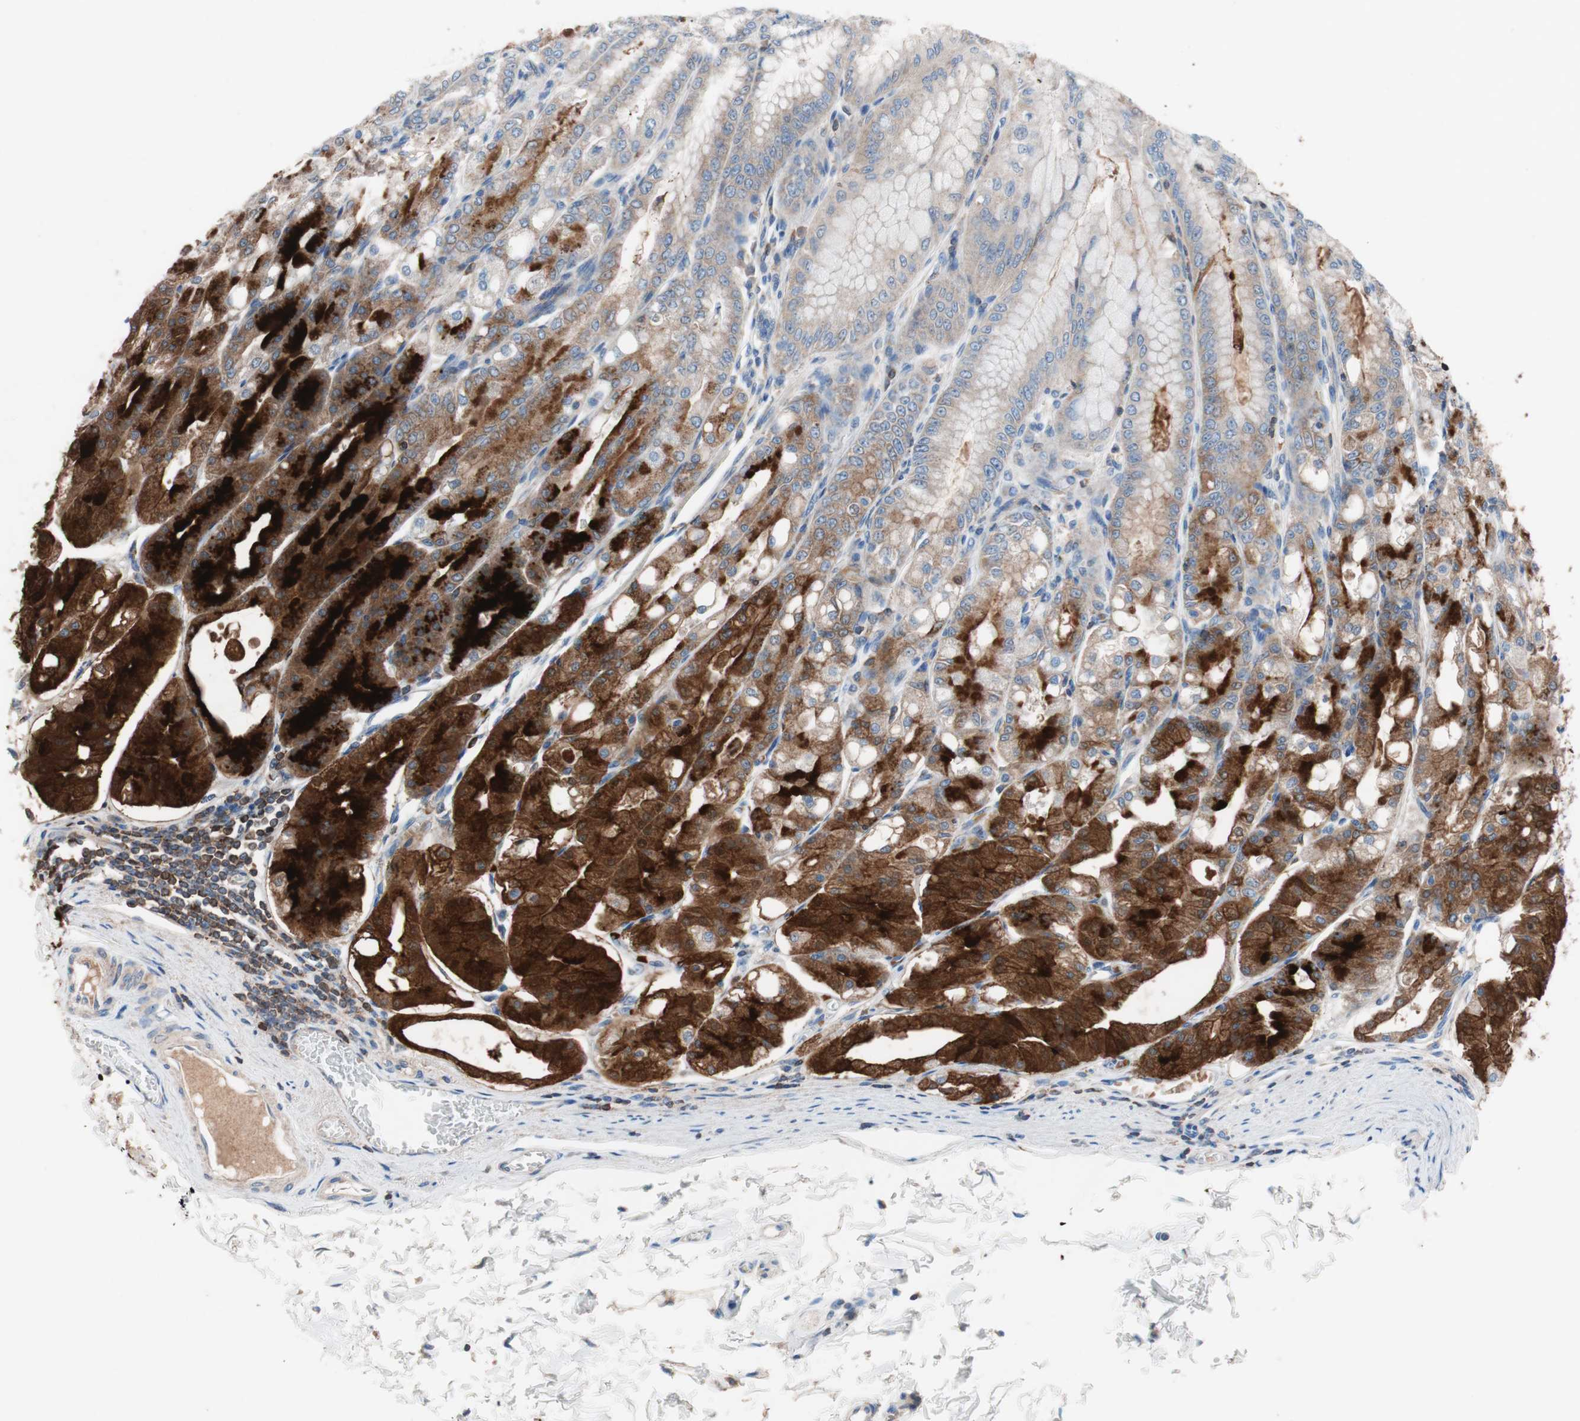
{"staining": {"intensity": "strong", "quantity": ">75%", "location": "cytoplasmic/membranous"}, "tissue": "stomach", "cell_type": "Glandular cells", "image_type": "normal", "snomed": [{"axis": "morphology", "description": "Normal tissue, NOS"}, {"axis": "topography", "description": "Stomach, lower"}], "caption": "The histopathology image demonstrates staining of normal stomach, revealing strong cytoplasmic/membranous protein expression (brown color) within glandular cells.", "gene": "PIK3R1", "patient": {"sex": "male", "age": 71}}